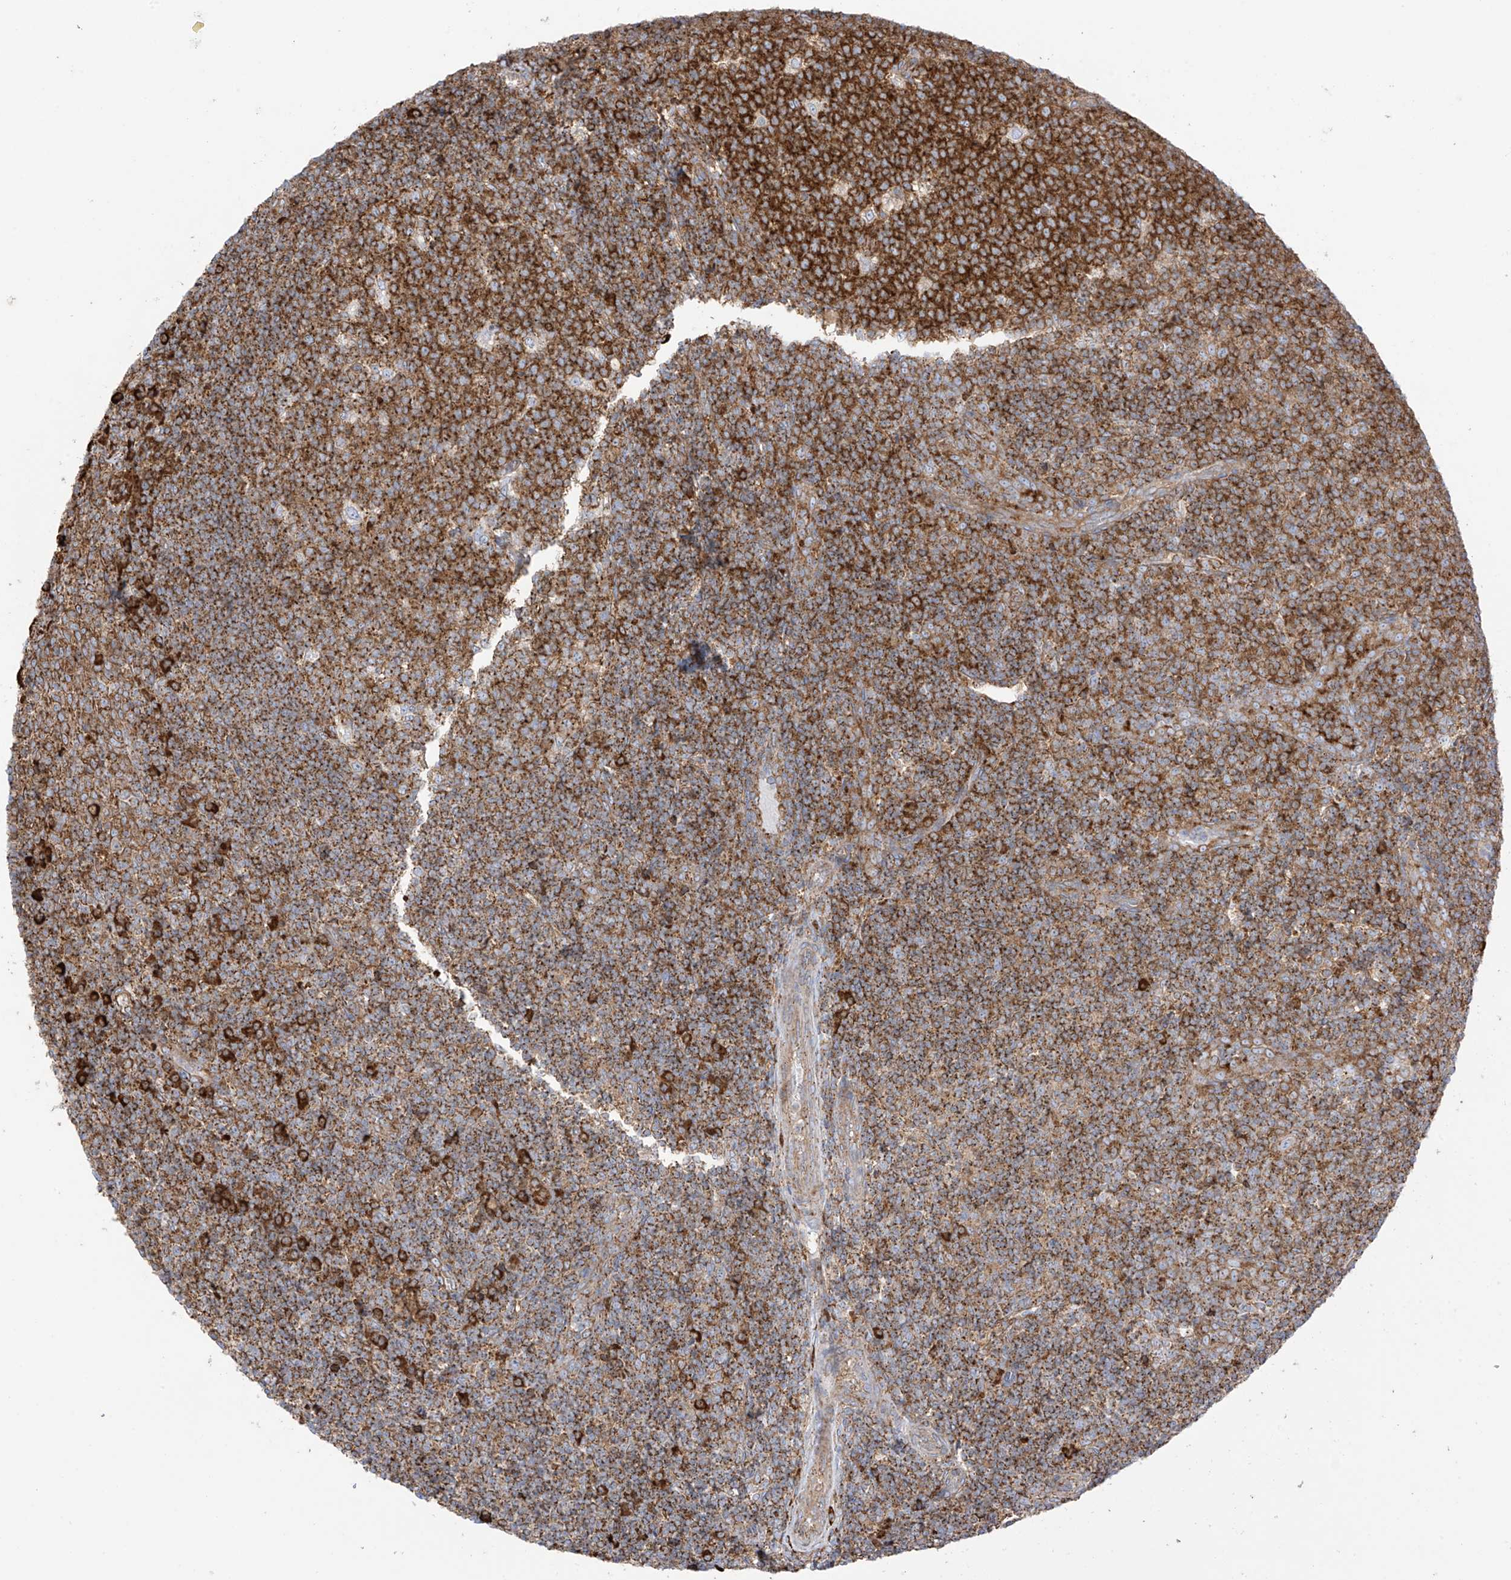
{"staining": {"intensity": "strong", "quantity": ">75%", "location": "cytoplasmic/membranous"}, "tissue": "tonsil", "cell_type": "Germinal center cells", "image_type": "normal", "snomed": [{"axis": "morphology", "description": "Normal tissue, NOS"}, {"axis": "topography", "description": "Tonsil"}], "caption": "Human tonsil stained with a protein marker demonstrates strong staining in germinal center cells.", "gene": "XKR3", "patient": {"sex": "female", "age": 19}}